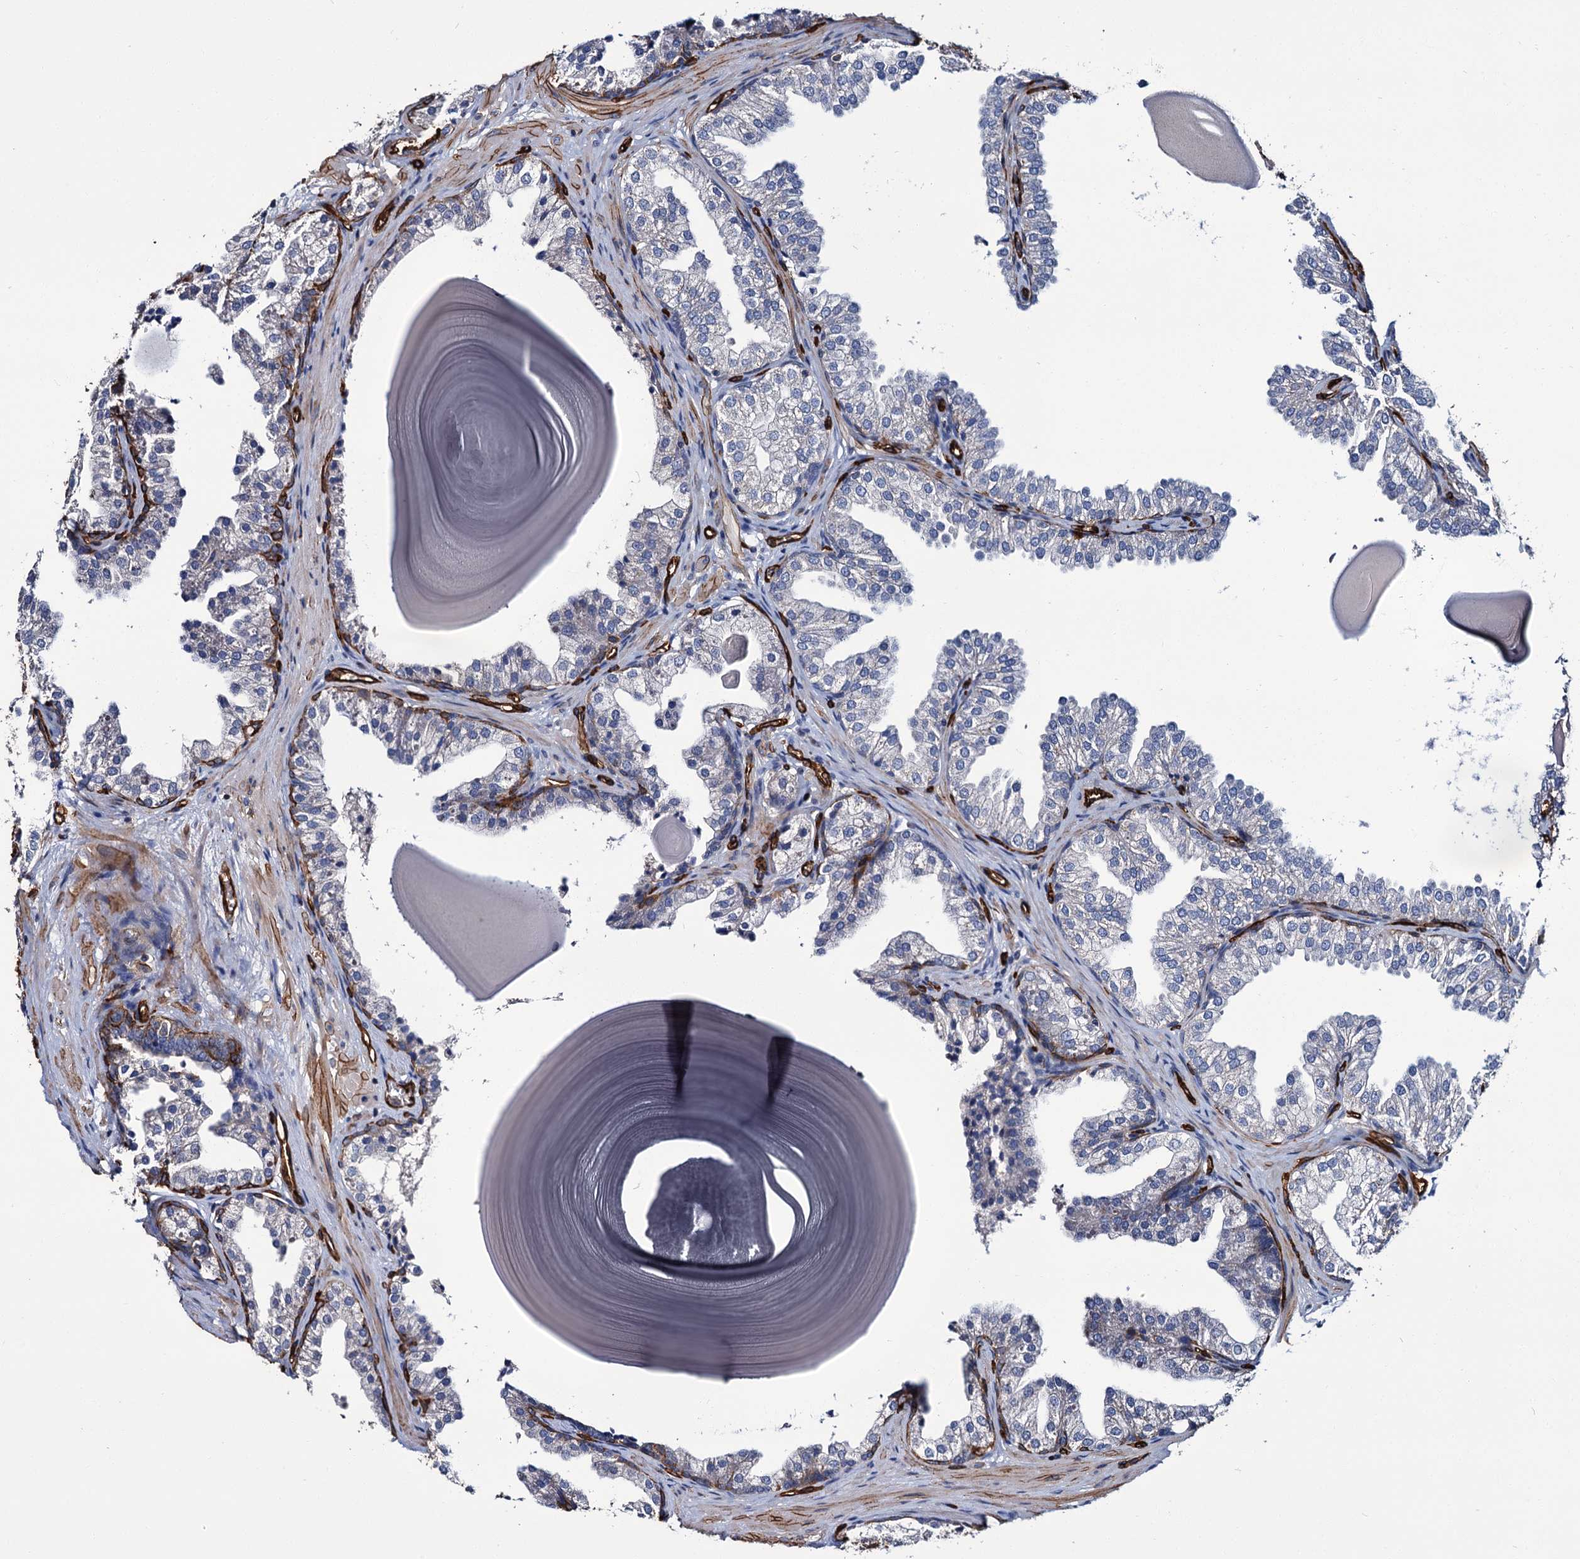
{"staining": {"intensity": "moderate", "quantity": "<25%", "location": "cytoplasmic/membranous"}, "tissue": "prostate", "cell_type": "Glandular cells", "image_type": "normal", "snomed": [{"axis": "morphology", "description": "Normal tissue, NOS"}, {"axis": "topography", "description": "Prostate"}], "caption": "Glandular cells show low levels of moderate cytoplasmic/membranous expression in approximately <25% of cells in unremarkable human prostate. (DAB = brown stain, brightfield microscopy at high magnification).", "gene": "CACNA1C", "patient": {"sex": "male", "age": 48}}